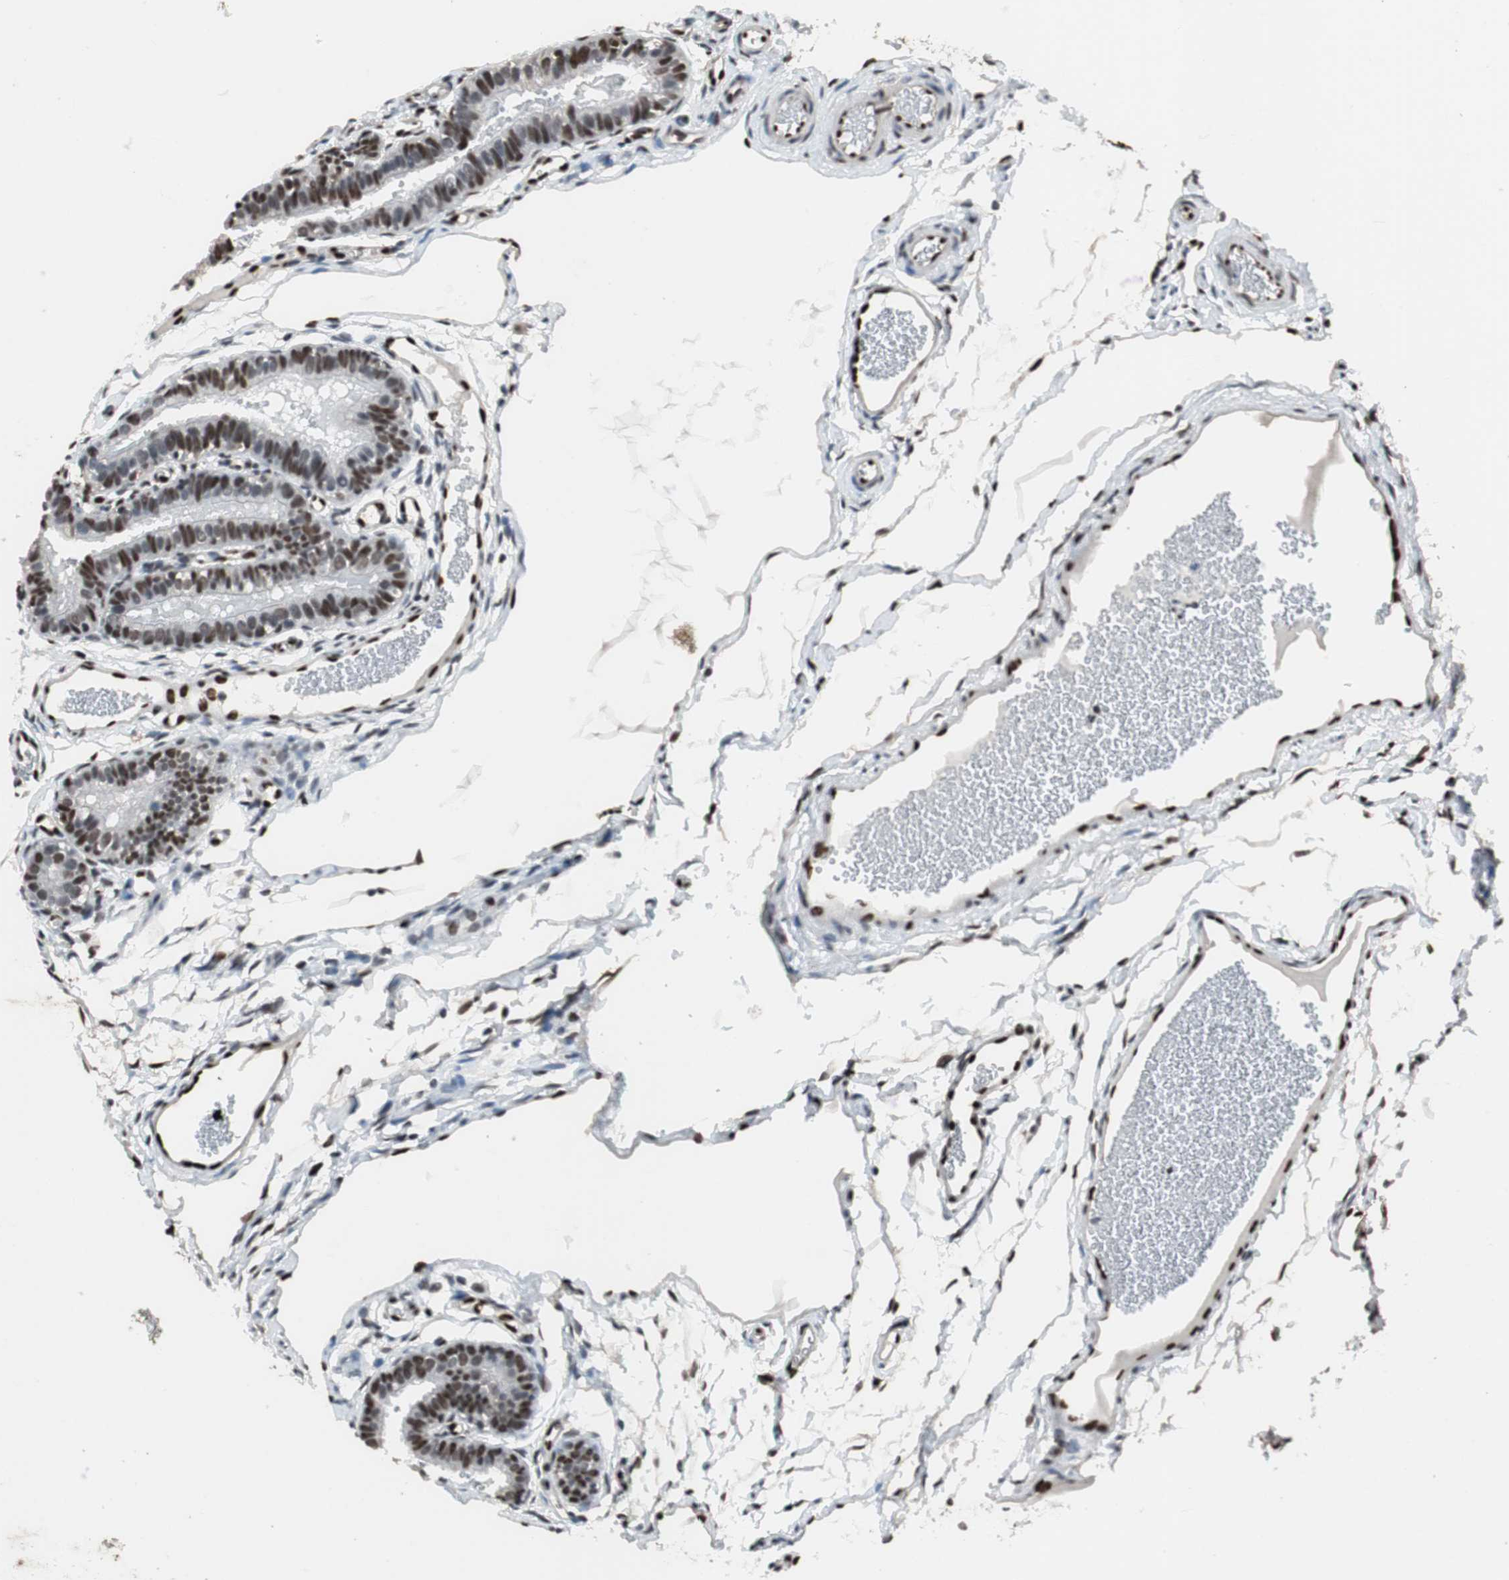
{"staining": {"intensity": "moderate", "quantity": ">75%", "location": "nuclear"}, "tissue": "fallopian tube", "cell_type": "Glandular cells", "image_type": "normal", "snomed": [{"axis": "morphology", "description": "Normal tissue, NOS"}, {"axis": "topography", "description": "Fallopian tube"}, {"axis": "topography", "description": "Placenta"}], "caption": "Immunohistochemical staining of benign fallopian tube shows medium levels of moderate nuclear expression in approximately >75% of glandular cells. (IHC, brightfield microscopy, high magnification).", "gene": "PML", "patient": {"sex": "female", "age": 34}}